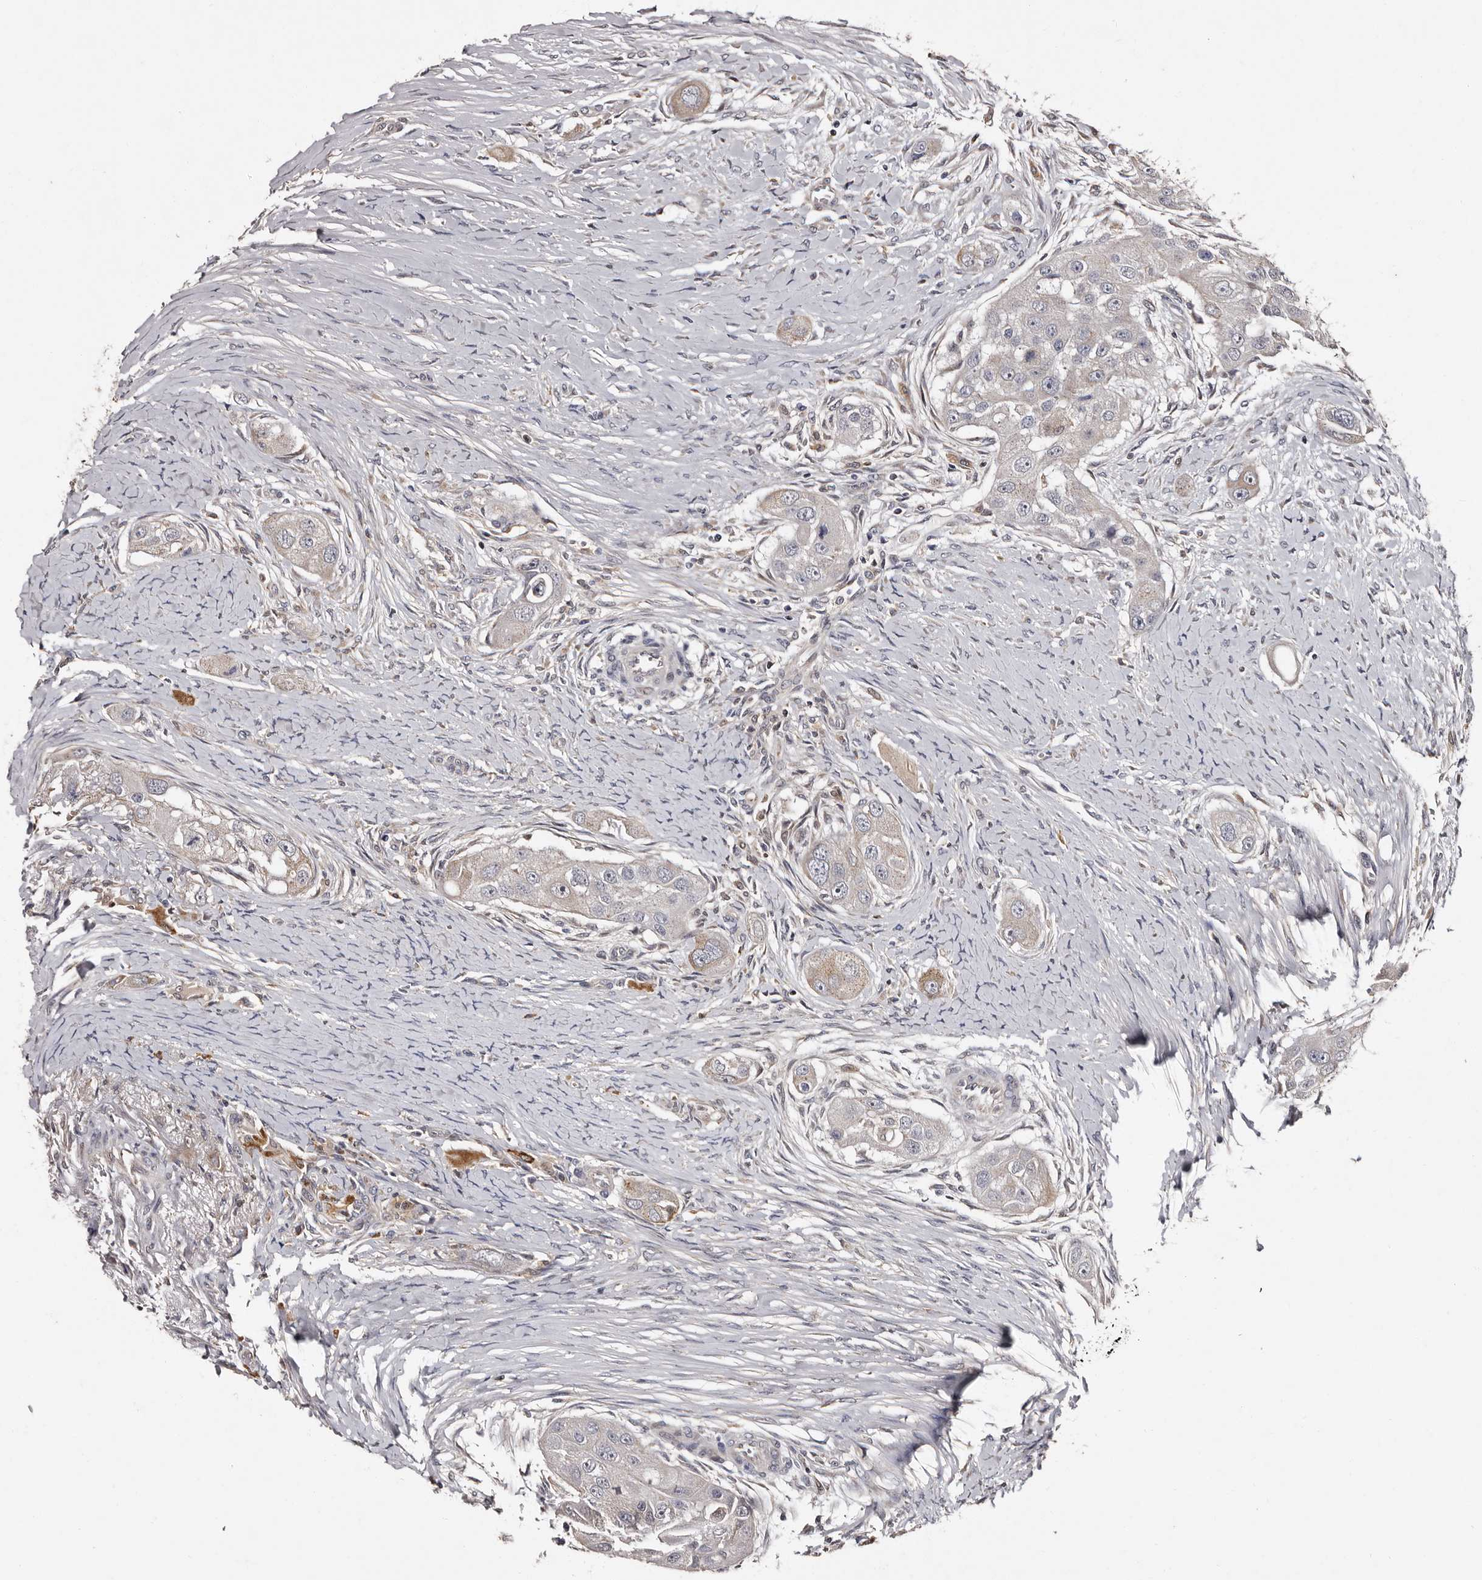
{"staining": {"intensity": "weak", "quantity": "<25%", "location": "cytoplasmic/membranous"}, "tissue": "head and neck cancer", "cell_type": "Tumor cells", "image_type": "cancer", "snomed": [{"axis": "morphology", "description": "Normal tissue, NOS"}, {"axis": "morphology", "description": "Squamous cell carcinoma, NOS"}, {"axis": "topography", "description": "Skeletal muscle"}, {"axis": "topography", "description": "Head-Neck"}], "caption": "A histopathology image of head and neck squamous cell carcinoma stained for a protein demonstrates no brown staining in tumor cells.", "gene": "DNPH1", "patient": {"sex": "male", "age": 51}}